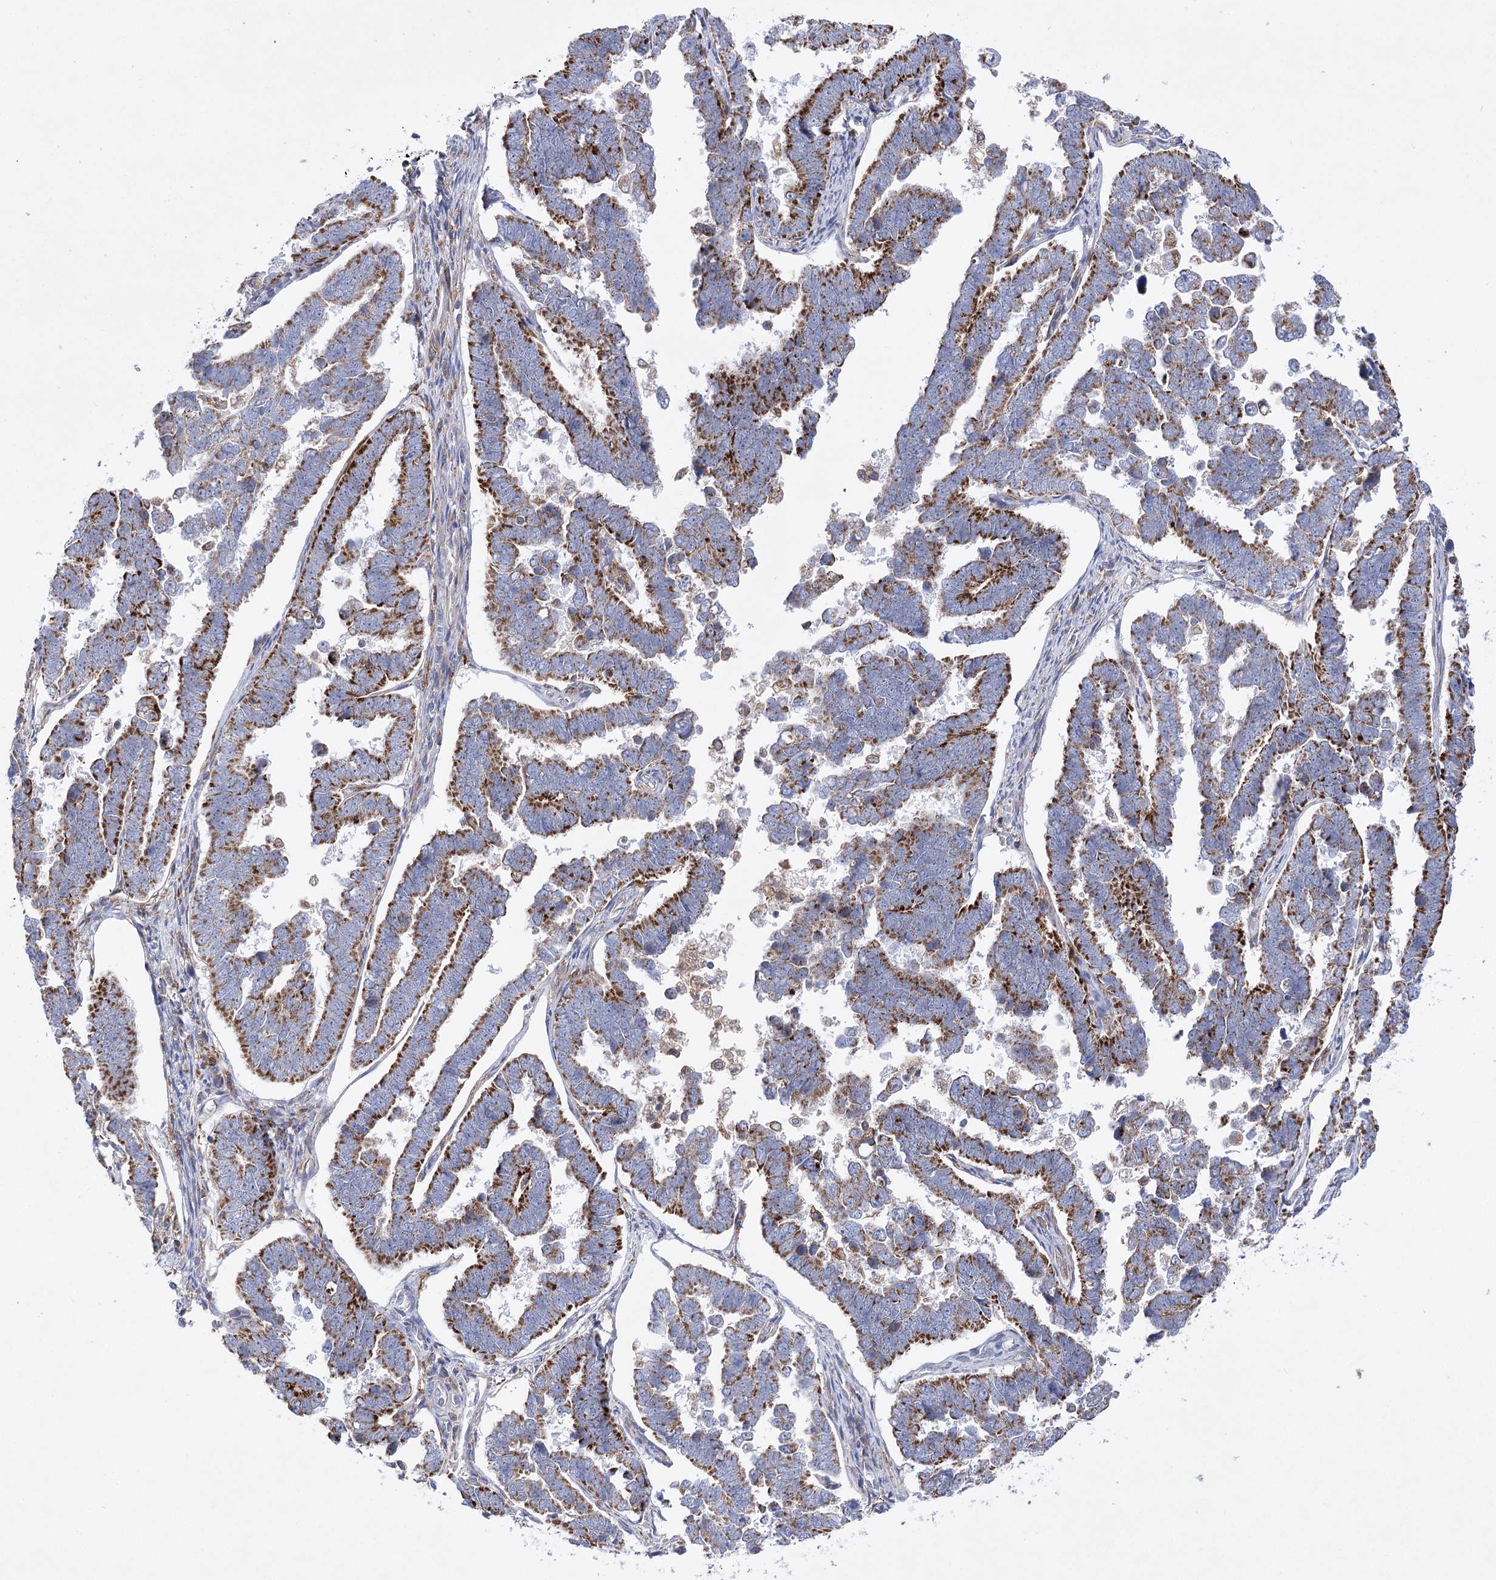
{"staining": {"intensity": "strong", "quantity": ">75%", "location": "cytoplasmic/membranous"}, "tissue": "endometrial cancer", "cell_type": "Tumor cells", "image_type": "cancer", "snomed": [{"axis": "morphology", "description": "Adenocarcinoma, NOS"}, {"axis": "topography", "description": "Endometrium"}], "caption": "Tumor cells demonstrate high levels of strong cytoplasmic/membranous expression in approximately >75% of cells in endometrial adenocarcinoma.", "gene": "COX15", "patient": {"sex": "female", "age": 75}}